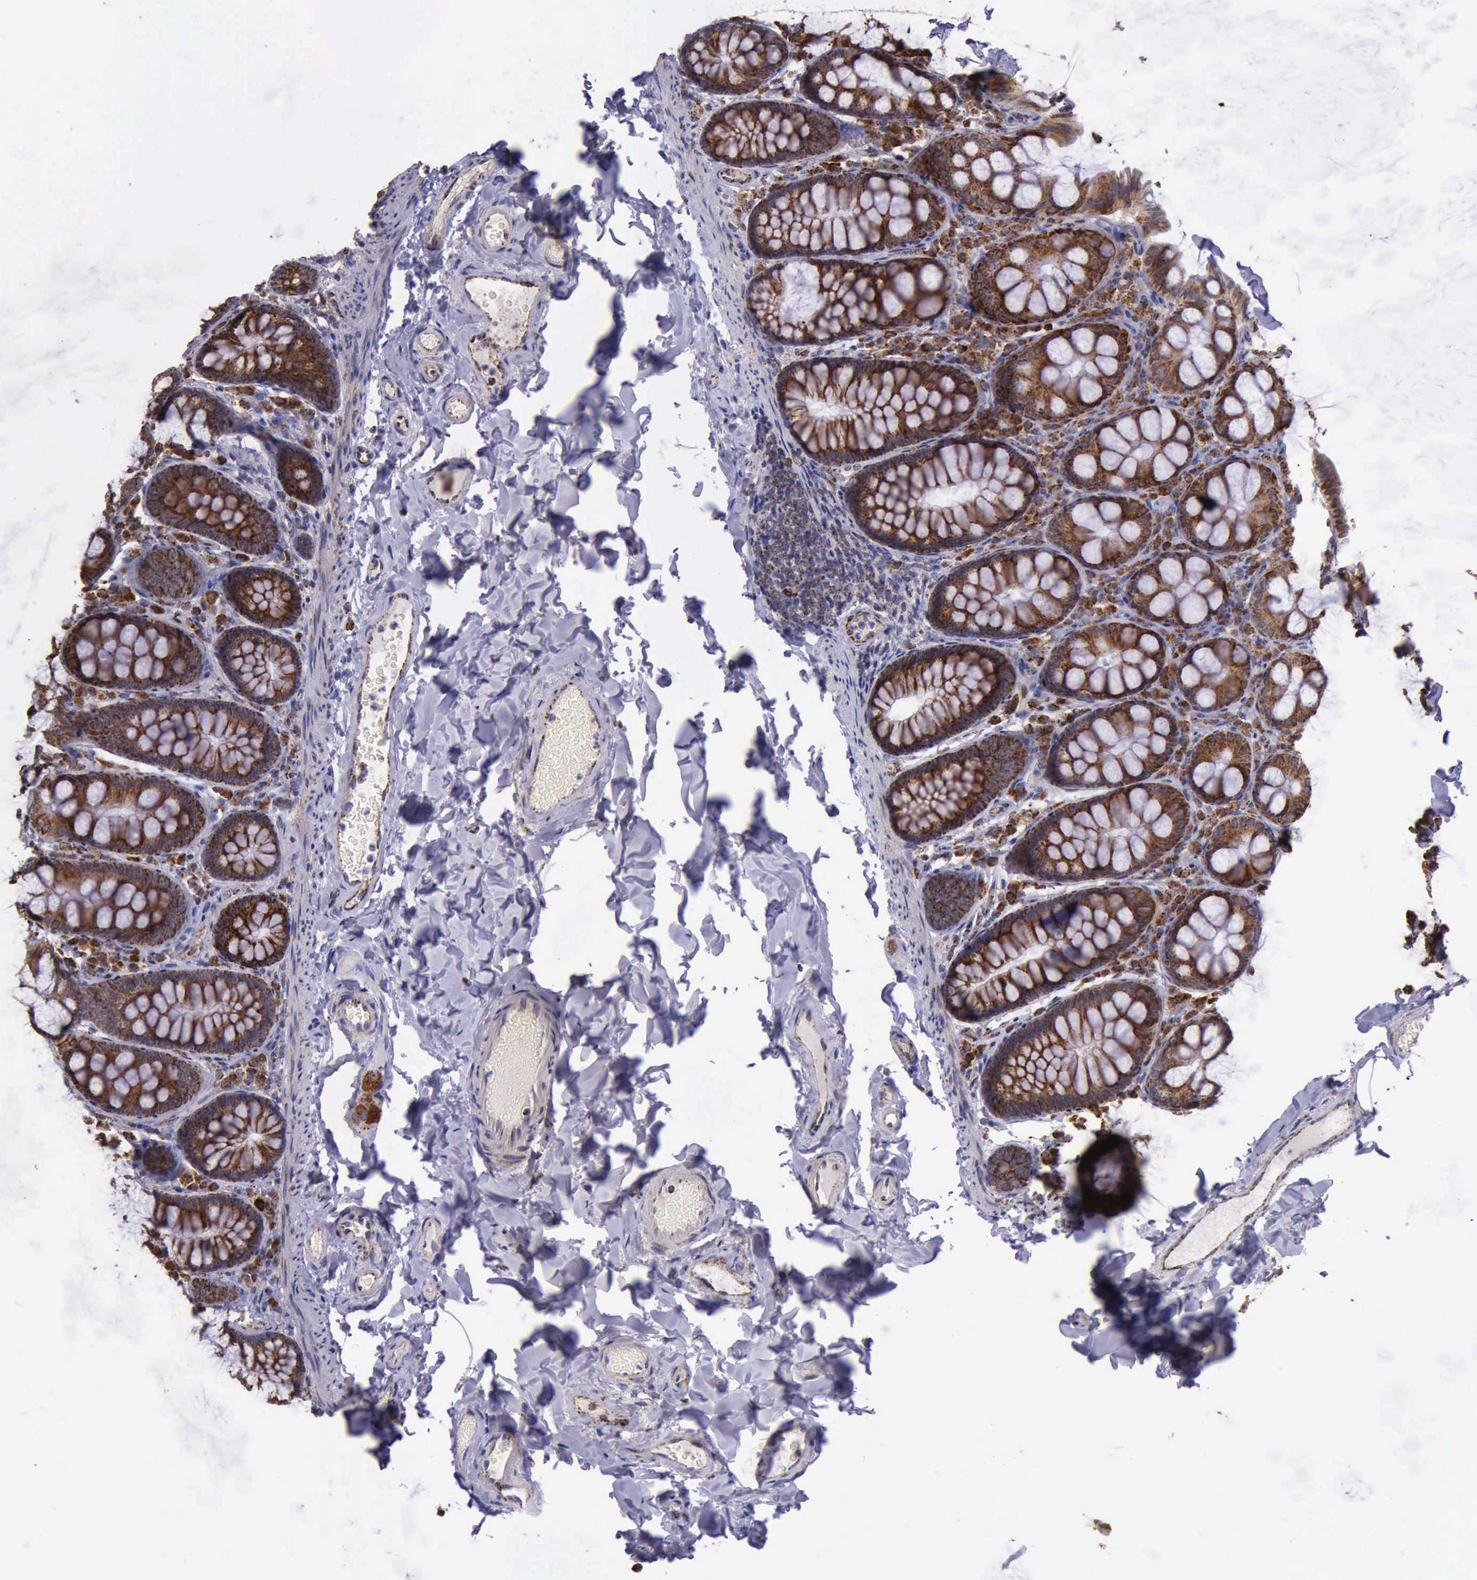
{"staining": {"intensity": "moderate", "quantity": "25%-75%", "location": "cytoplasmic/membranous"}, "tissue": "colon", "cell_type": "Endothelial cells", "image_type": "normal", "snomed": [{"axis": "morphology", "description": "Normal tissue, NOS"}, {"axis": "topography", "description": "Colon"}], "caption": "High-power microscopy captured an IHC image of normal colon, revealing moderate cytoplasmic/membranous positivity in about 25%-75% of endothelial cells.", "gene": "TXN2", "patient": {"sex": "female", "age": 61}}